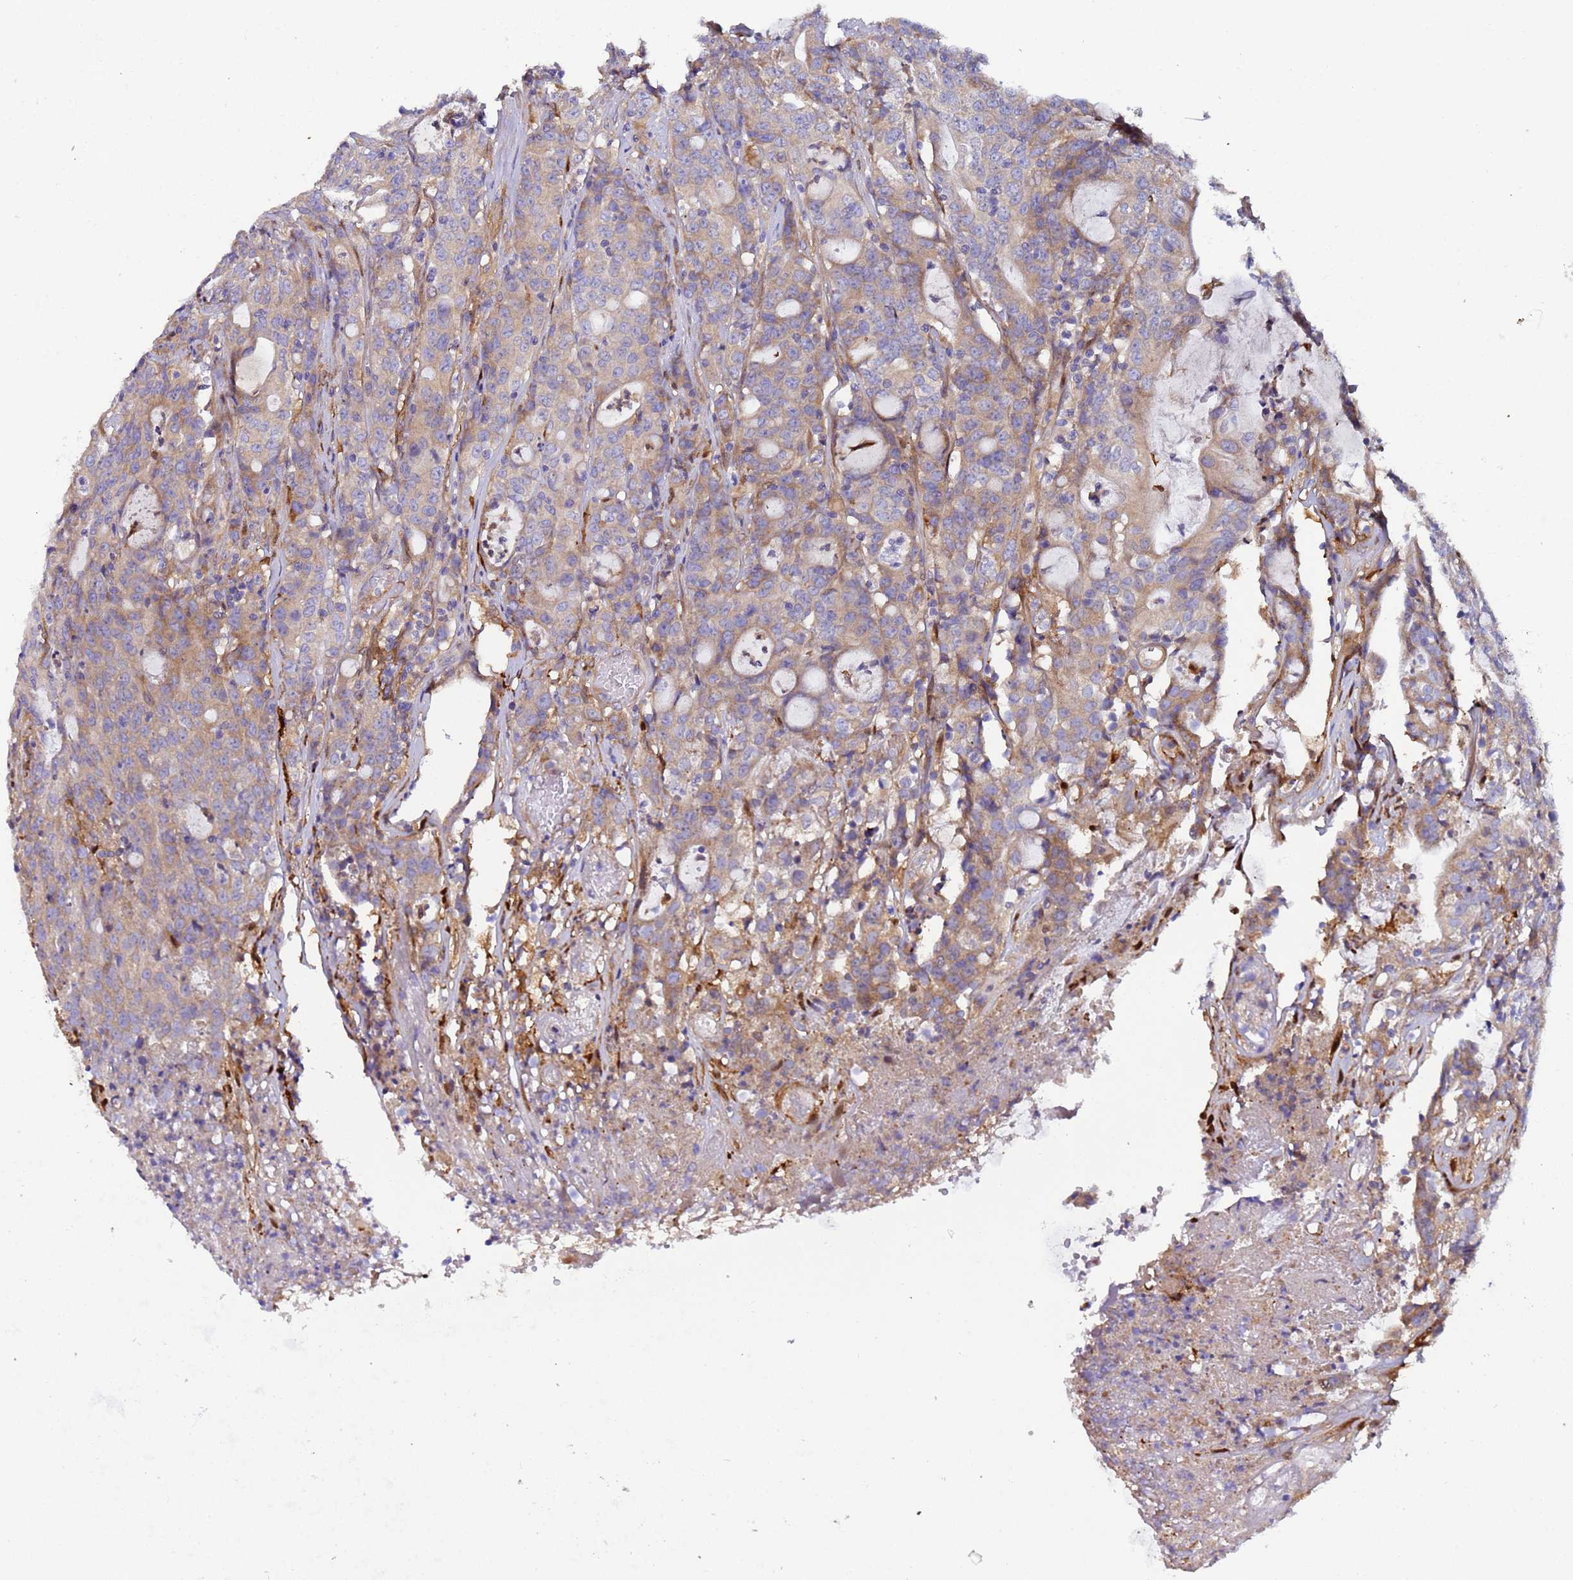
{"staining": {"intensity": "weak", "quantity": "25%-75%", "location": "cytoplasmic/membranous"}, "tissue": "colorectal cancer", "cell_type": "Tumor cells", "image_type": "cancer", "snomed": [{"axis": "morphology", "description": "Adenocarcinoma, NOS"}, {"axis": "topography", "description": "Colon"}], "caption": "Human colorectal cancer (adenocarcinoma) stained with a protein marker reveals weak staining in tumor cells.", "gene": "PAQR7", "patient": {"sex": "male", "age": 83}}